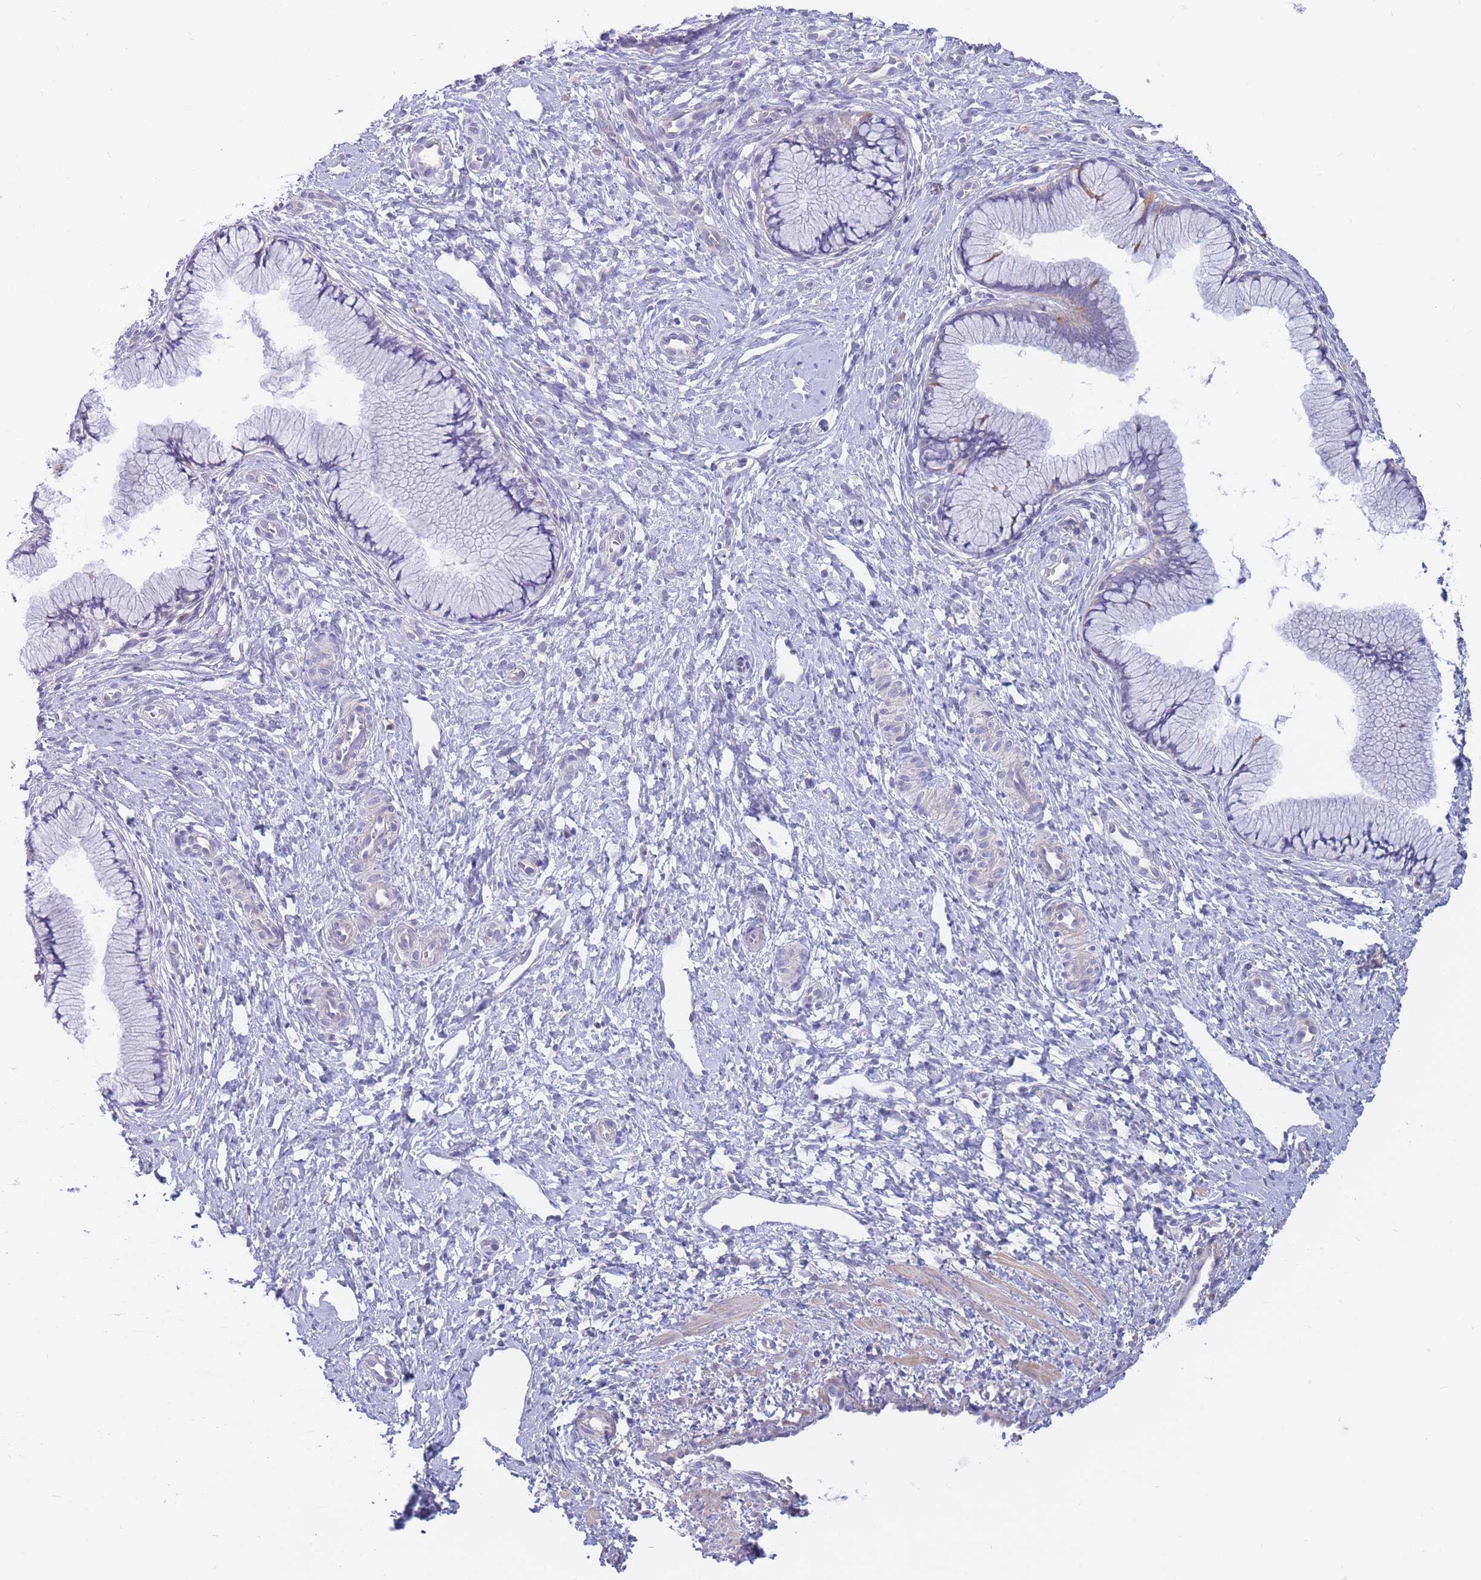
{"staining": {"intensity": "weak", "quantity": "<25%", "location": "cytoplasmic/membranous"}, "tissue": "cervix", "cell_type": "Glandular cells", "image_type": "normal", "snomed": [{"axis": "morphology", "description": "Normal tissue, NOS"}, {"axis": "topography", "description": "Cervix"}], "caption": "Cervix was stained to show a protein in brown. There is no significant positivity in glandular cells. (Brightfield microscopy of DAB (3,3'-diaminobenzidine) immunohistochemistry (IHC) at high magnification).", "gene": "SUGT1", "patient": {"sex": "female", "age": 36}}